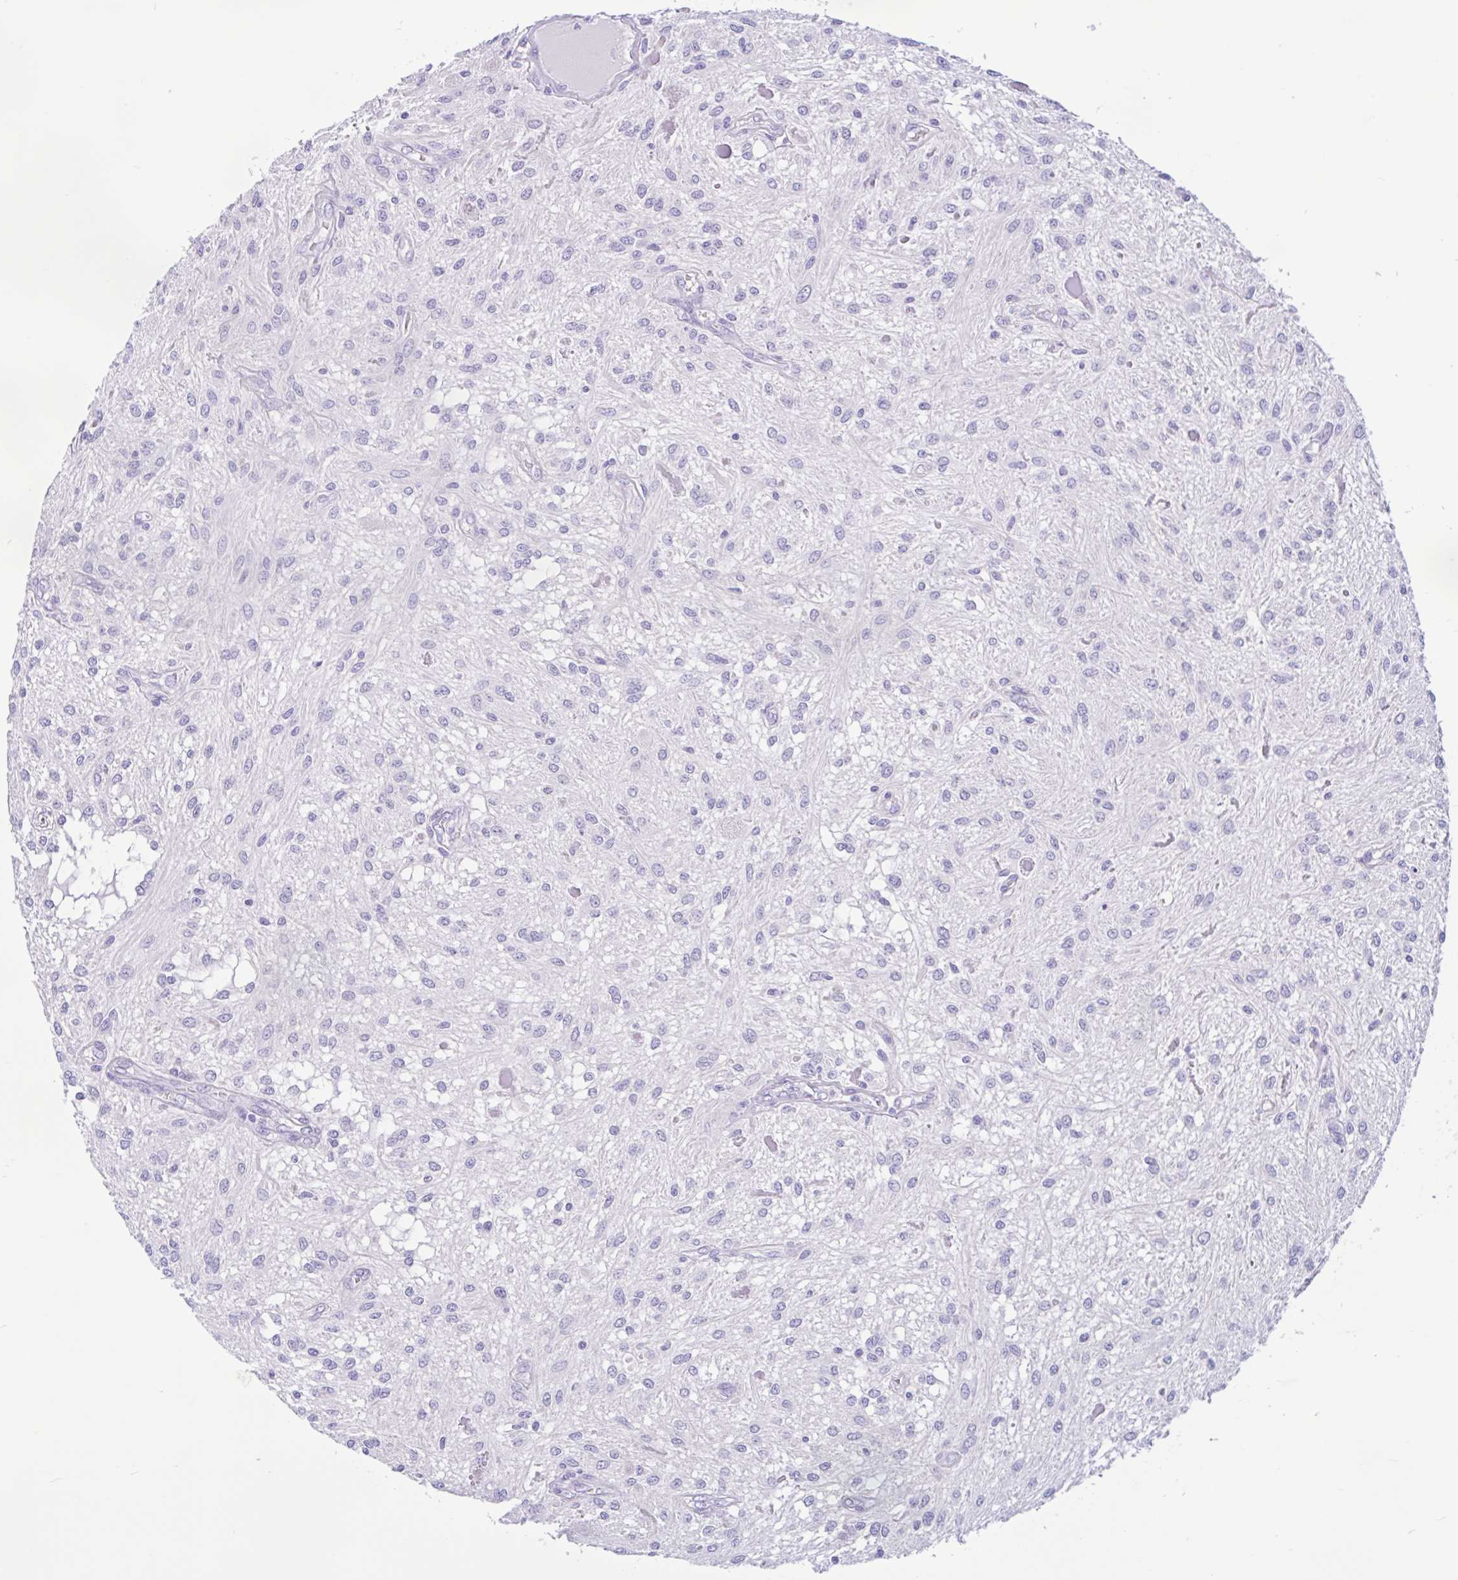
{"staining": {"intensity": "negative", "quantity": "none", "location": "none"}, "tissue": "glioma", "cell_type": "Tumor cells", "image_type": "cancer", "snomed": [{"axis": "morphology", "description": "Glioma, malignant, Low grade"}, {"axis": "topography", "description": "Cerebellum"}], "caption": "Protein analysis of glioma reveals no significant staining in tumor cells.", "gene": "ZNF319", "patient": {"sex": "female", "age": 14}}